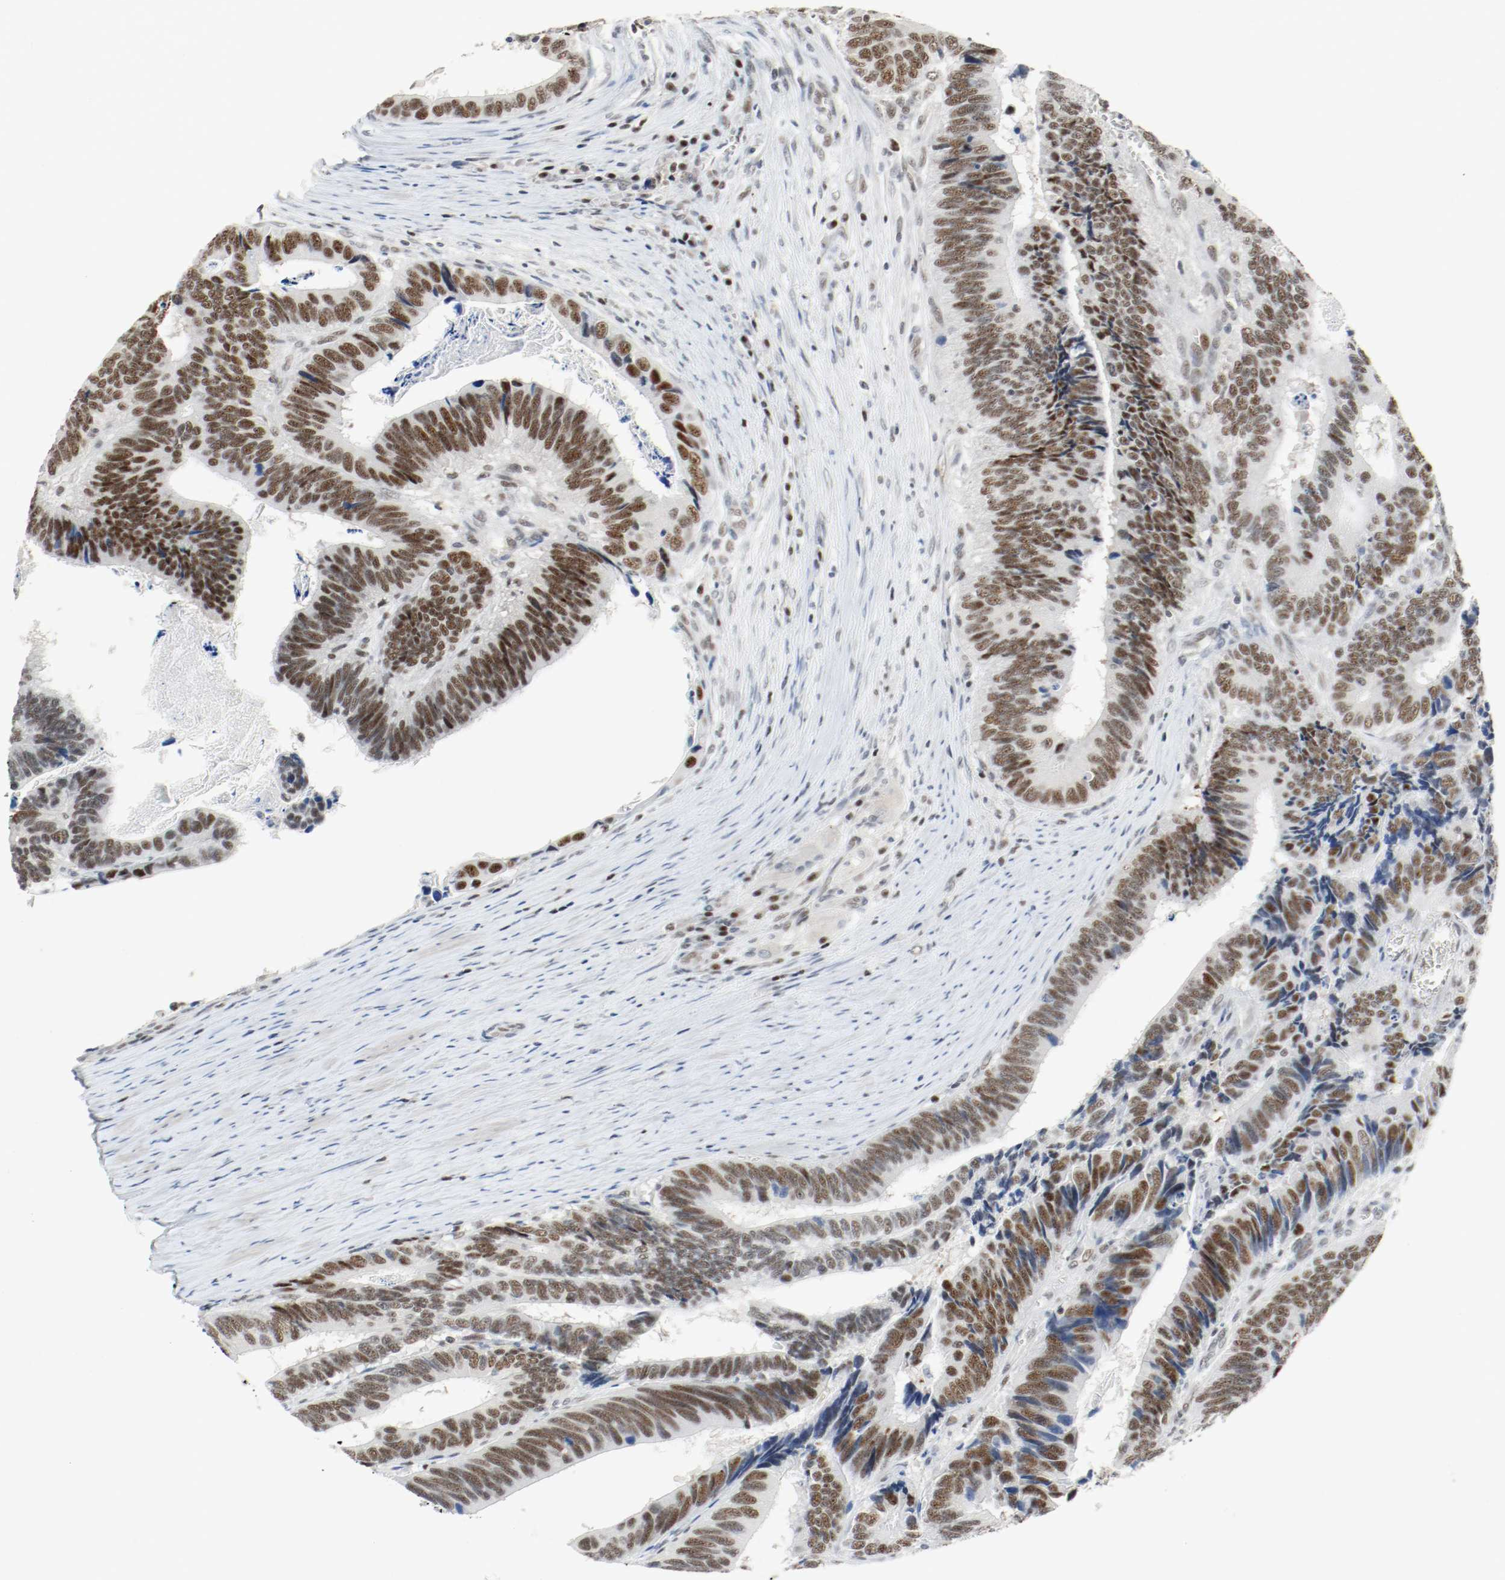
{"staining": {"intensity": "strong", "quantity": ">75%", "location": "nuclear"}, "tissue": "colorectal cancer", "cell_type": "Tumor cells", "image_type": "cancer", "snomed": [{"axis": "morphology", "description": "Adenocarcinoma, NOS"}, {"axis": "topography", "description": "Colon"}], "caption": "About >75% of tumor cells in colorectal adenocarcinoma exhibit strong nuclear protein positivity as visualized by brown immunohistochemical staining.", "gene": "ASH1L", "patient": {"sex": "male", "age": 72}}